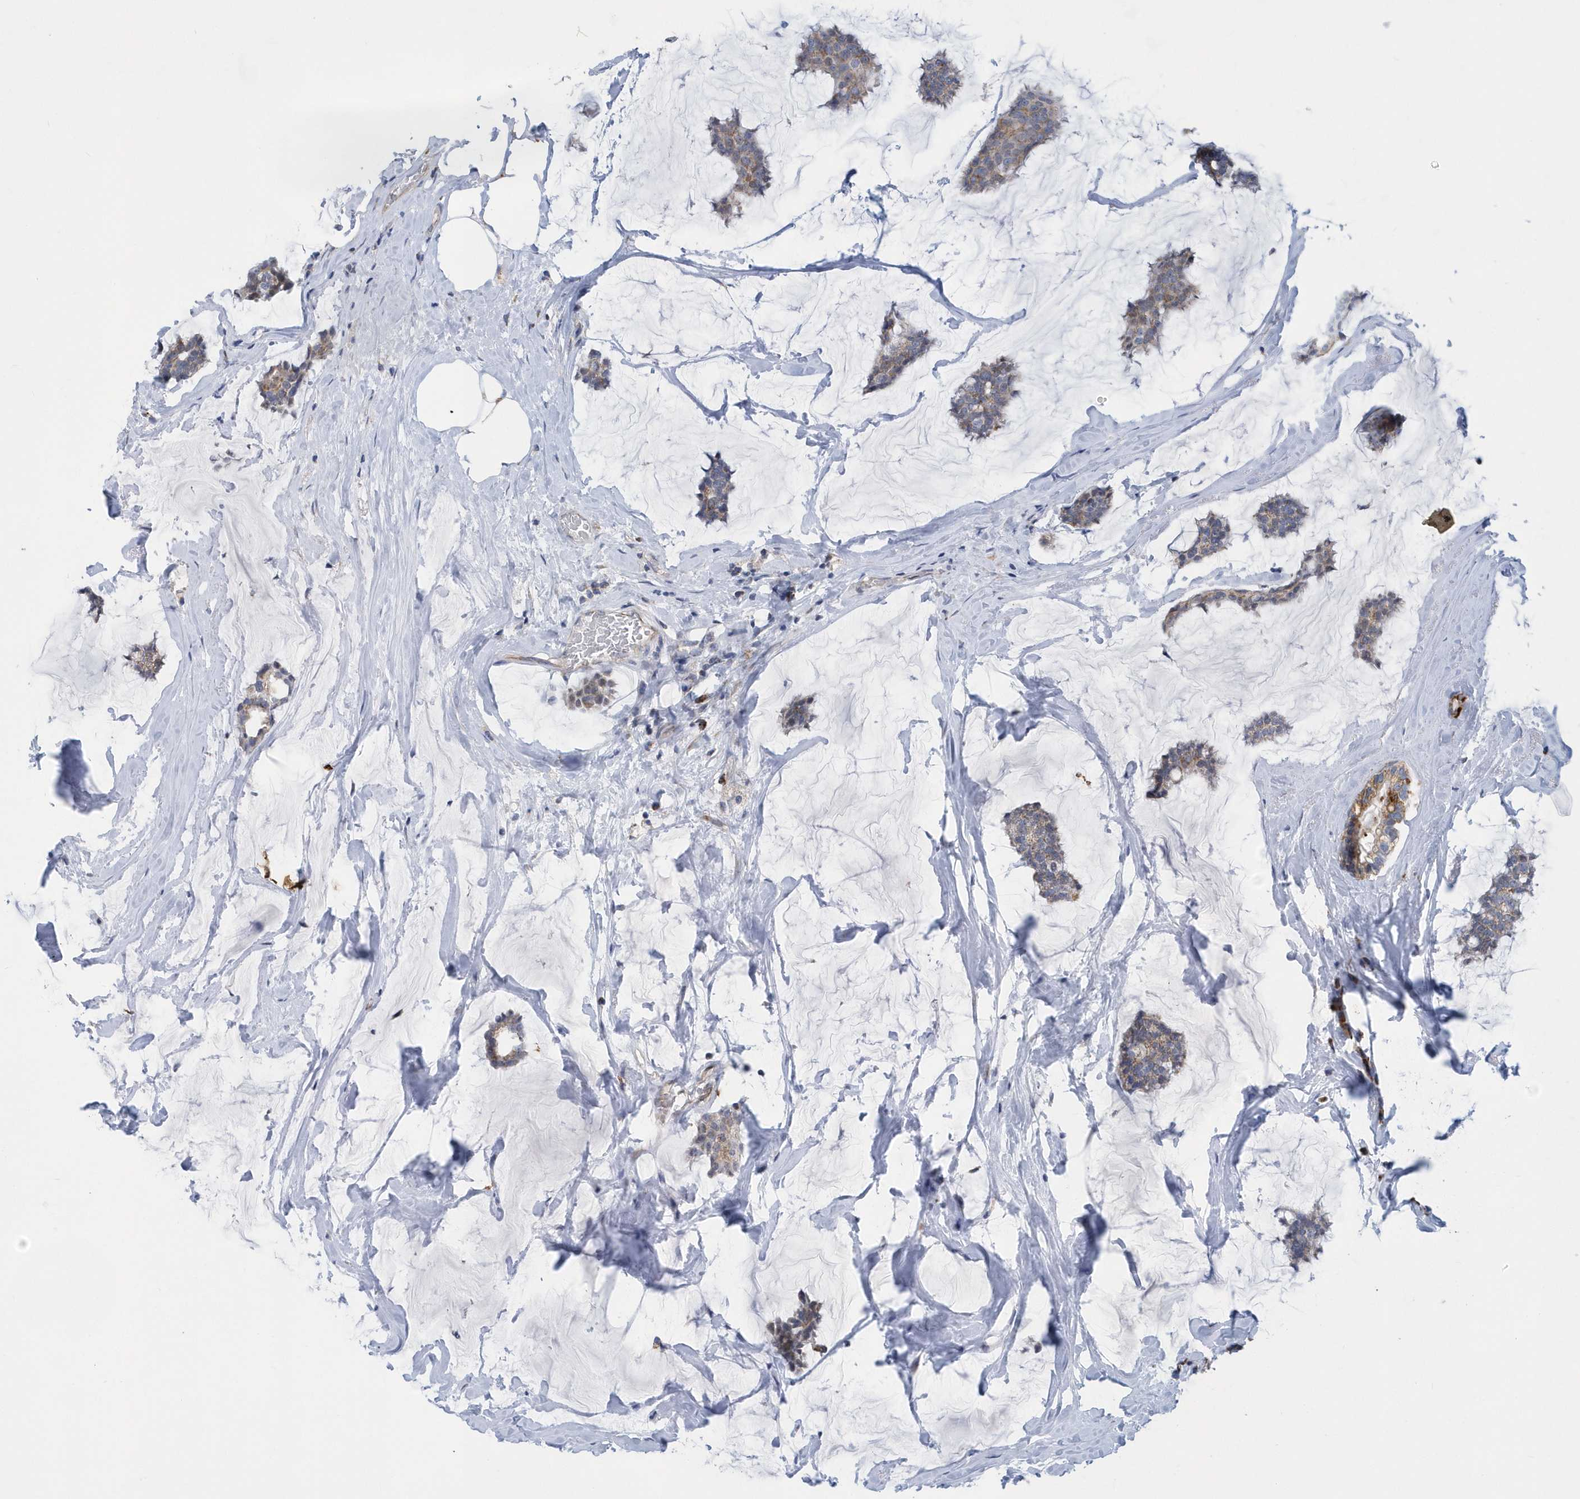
{"staining": {"intensity": "weak", "quantity": "<25%", "location": "cytoplasmic/membranous"}, "tissue": "breast cancer", "cell_type": "Tumor cells", "image_type": "cancer", "snomed": [{"axis": "morphology", "description": "Duct carcinoma"}, {"axis": "topography", "description": "Breast"}], "caption": "Immunohistochemistry (IHC) of breast cancer (intraductal carcinoma) reveals no positivity in tumor cells.", "gene": "VWA5B2", "patient": {"sex": "female", "age": 93}}